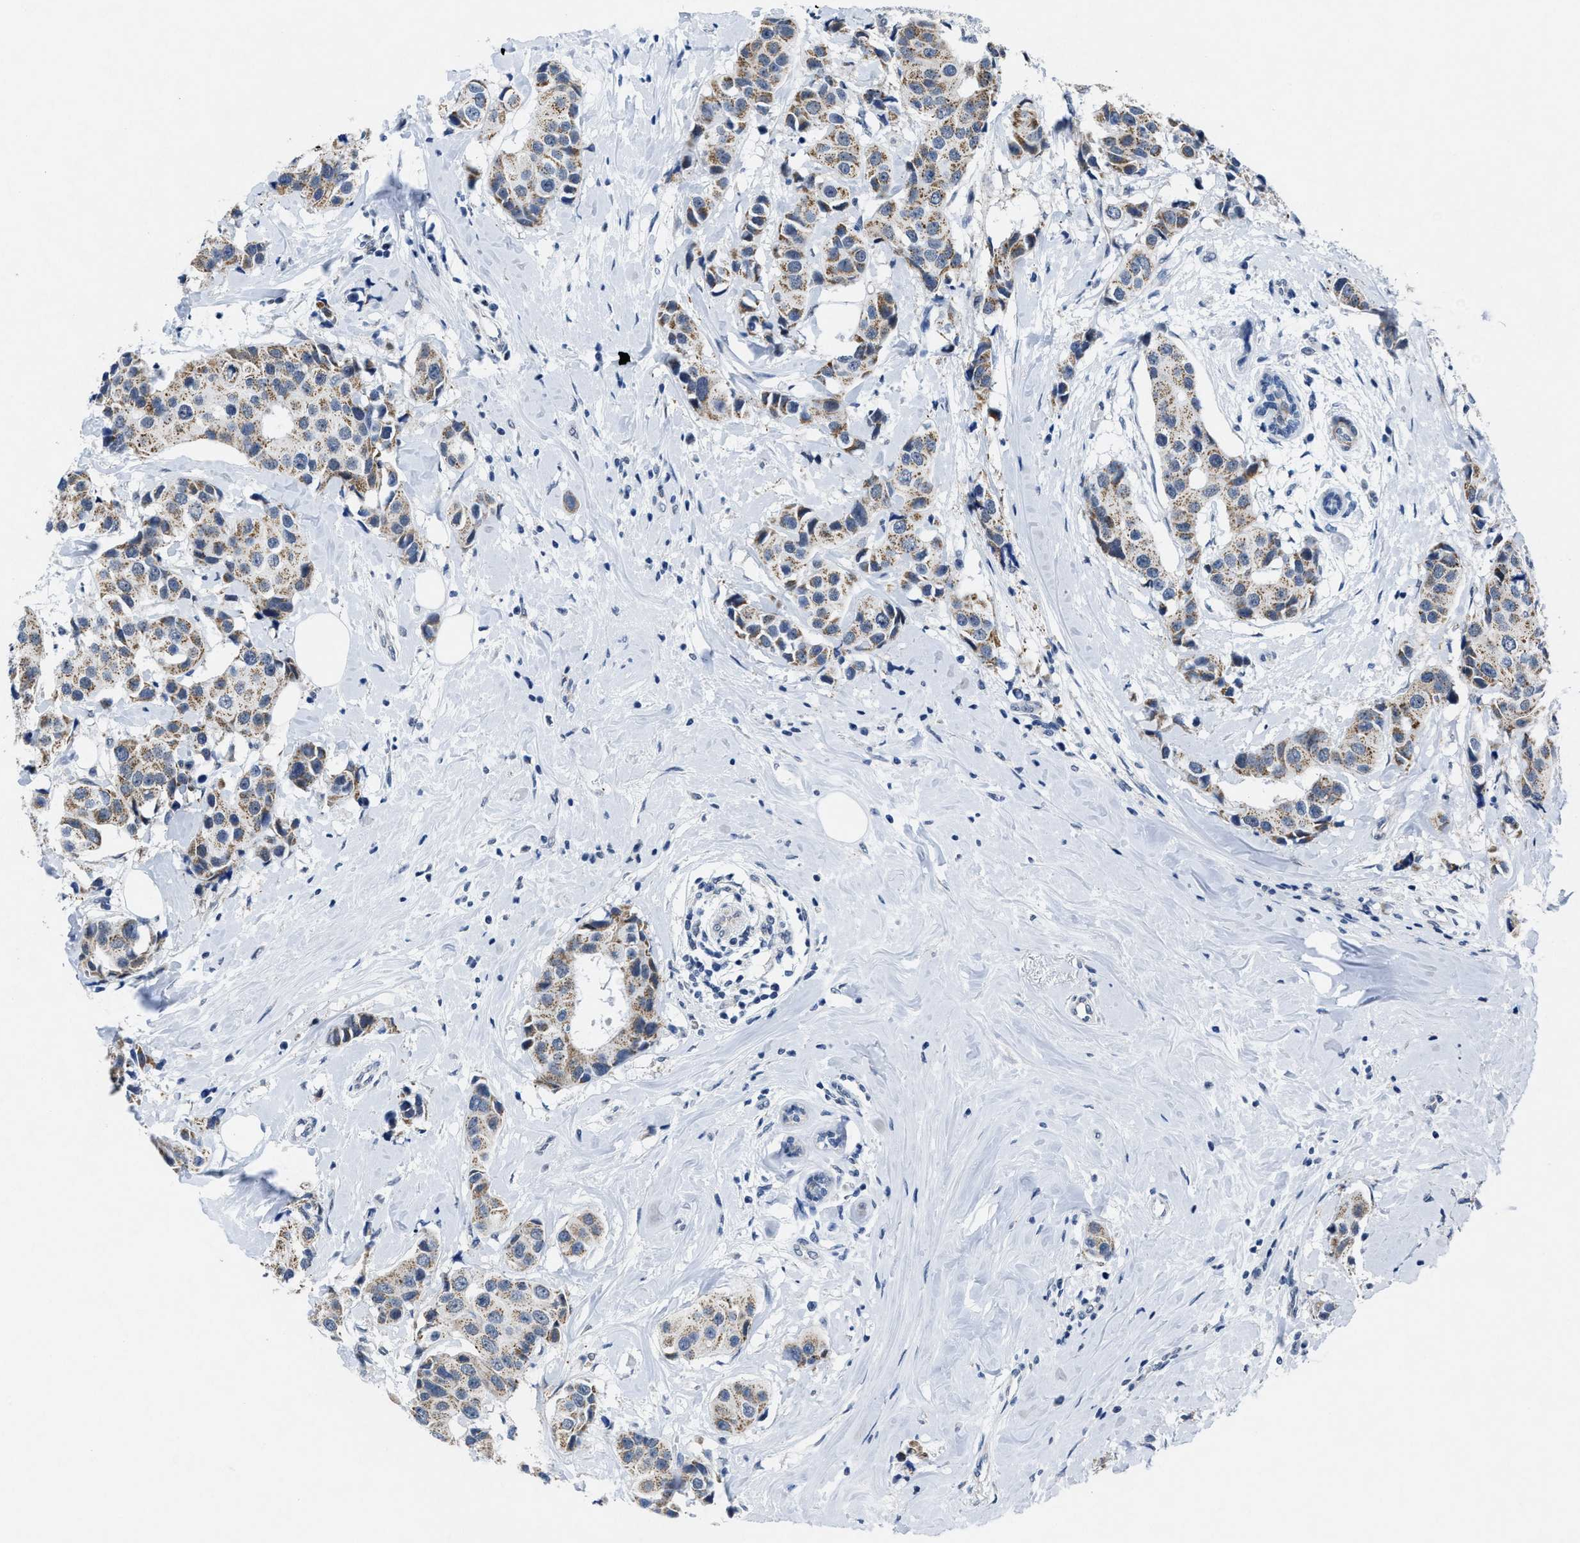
{"staining": {"intensity": "moderate", "quantity": ">75%", "location": "cytoplasmic/membranous"}, "tissue": "breast cancer", "cell_type": "Tumor cells", "image_type": "cancer", "snomed": [{"axis": "morphology", "description": "Normal tissue, NOS"}, {"axis": "morphology", "description": "Duct carcinoma"}, {"axis": "topography", "description": "Breast"}], "caption": "Tumor cells display moderate cytoplasmic/membranous expression in about >75% of cells in invasive ductal carcinoma (breast).", "gene": "ID3", "patient": {"sex": "female", "age": 39}}